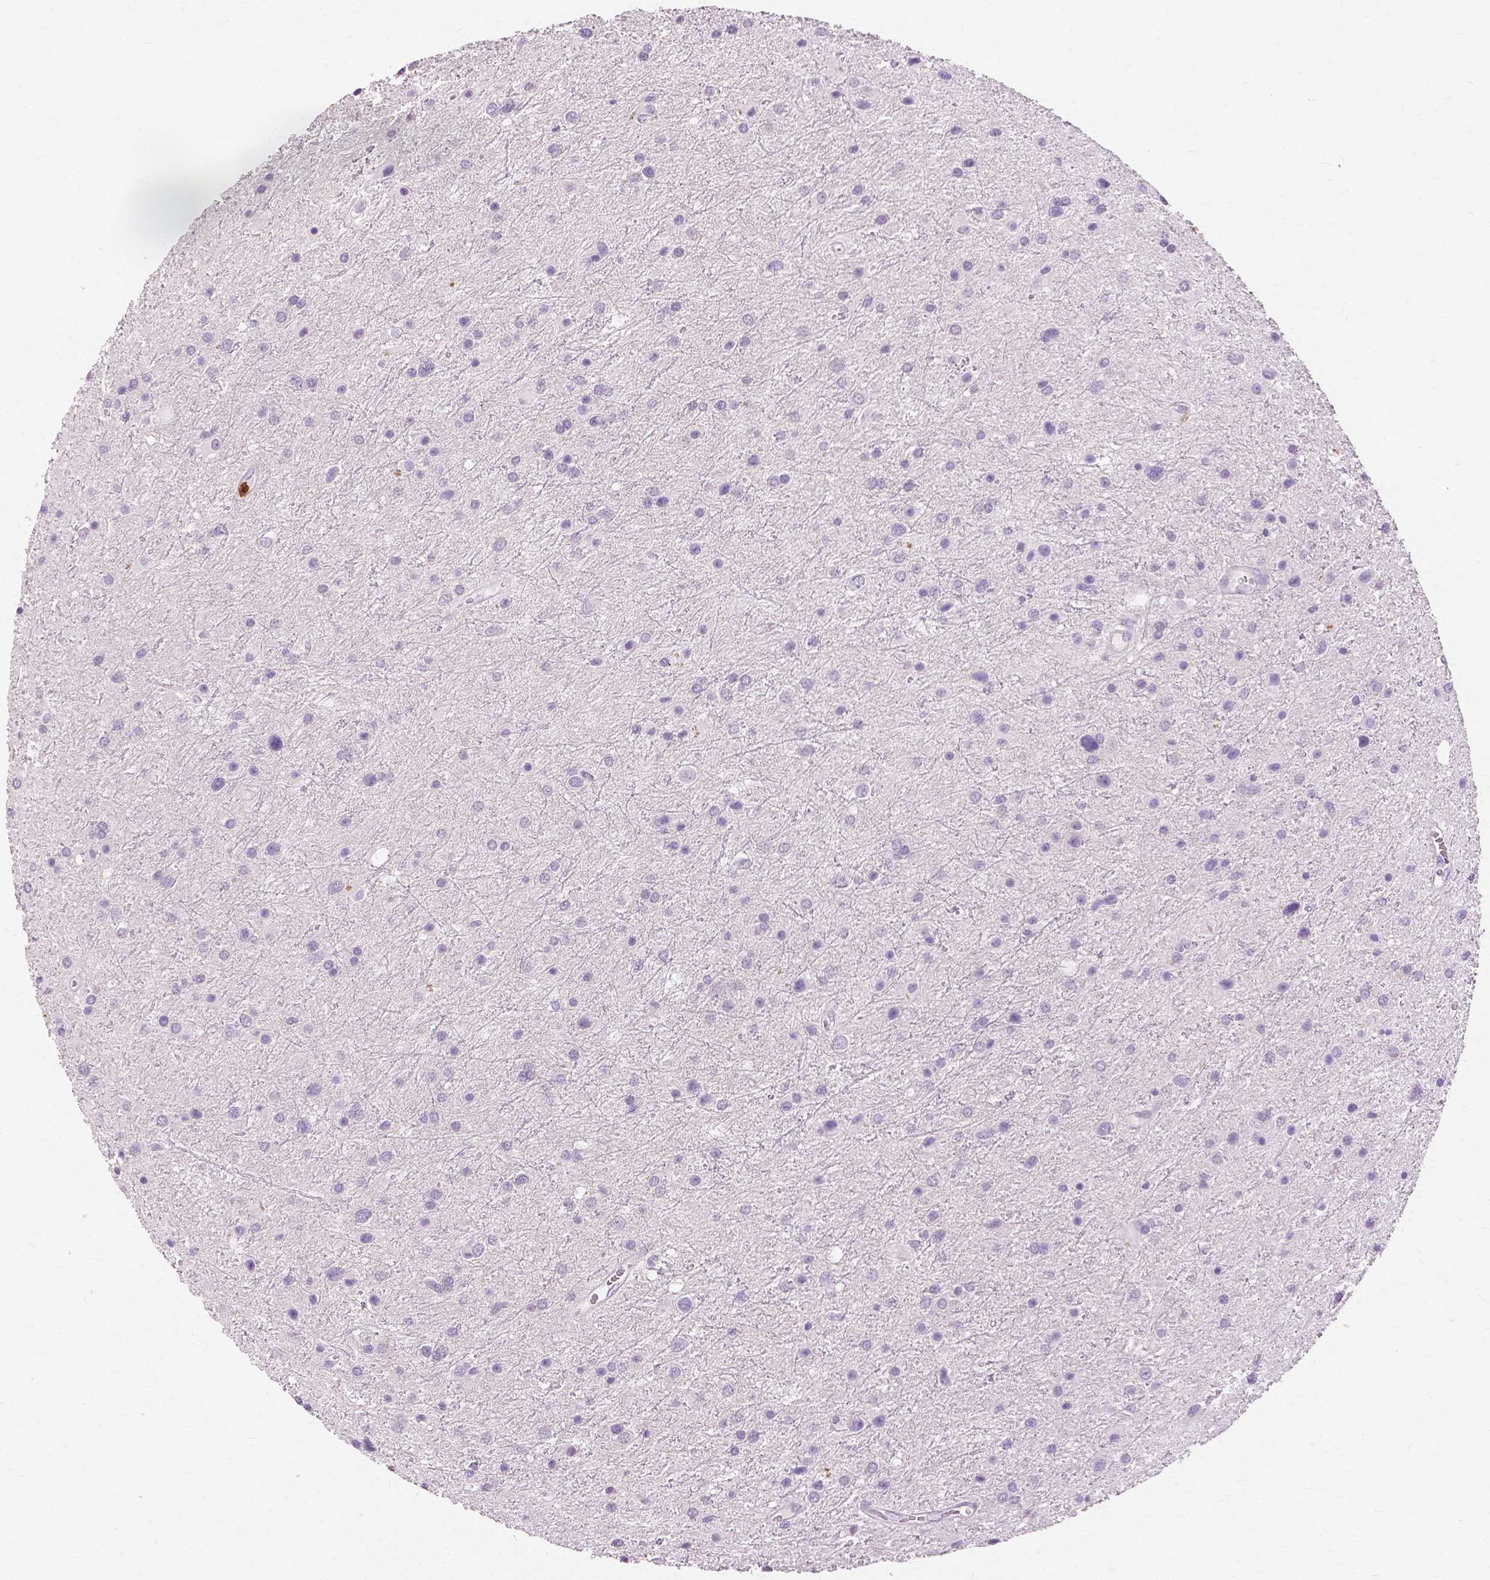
{"staining": {"intensity": "negative", "quantity": "none", "location": "none"}, "tissue": "glioma", "cell_type": "Tumor cells", "image_type": "cancer", "snomed": [{"axis": "morphology", "description": "Glioma, malignant, Low grade"}, {"axis": "topography", "description": "Brain"}], "caption": "Protein analysis of glioma displays no significant positivity in tumor cells. The staining is performed using DAB (3,3'-diaminobenzidine) brown chromogen with nuclei counter-stained in using hematoxylin.", "gene": "CXCR2", "patient": {"sex": "female", "age": 32}}